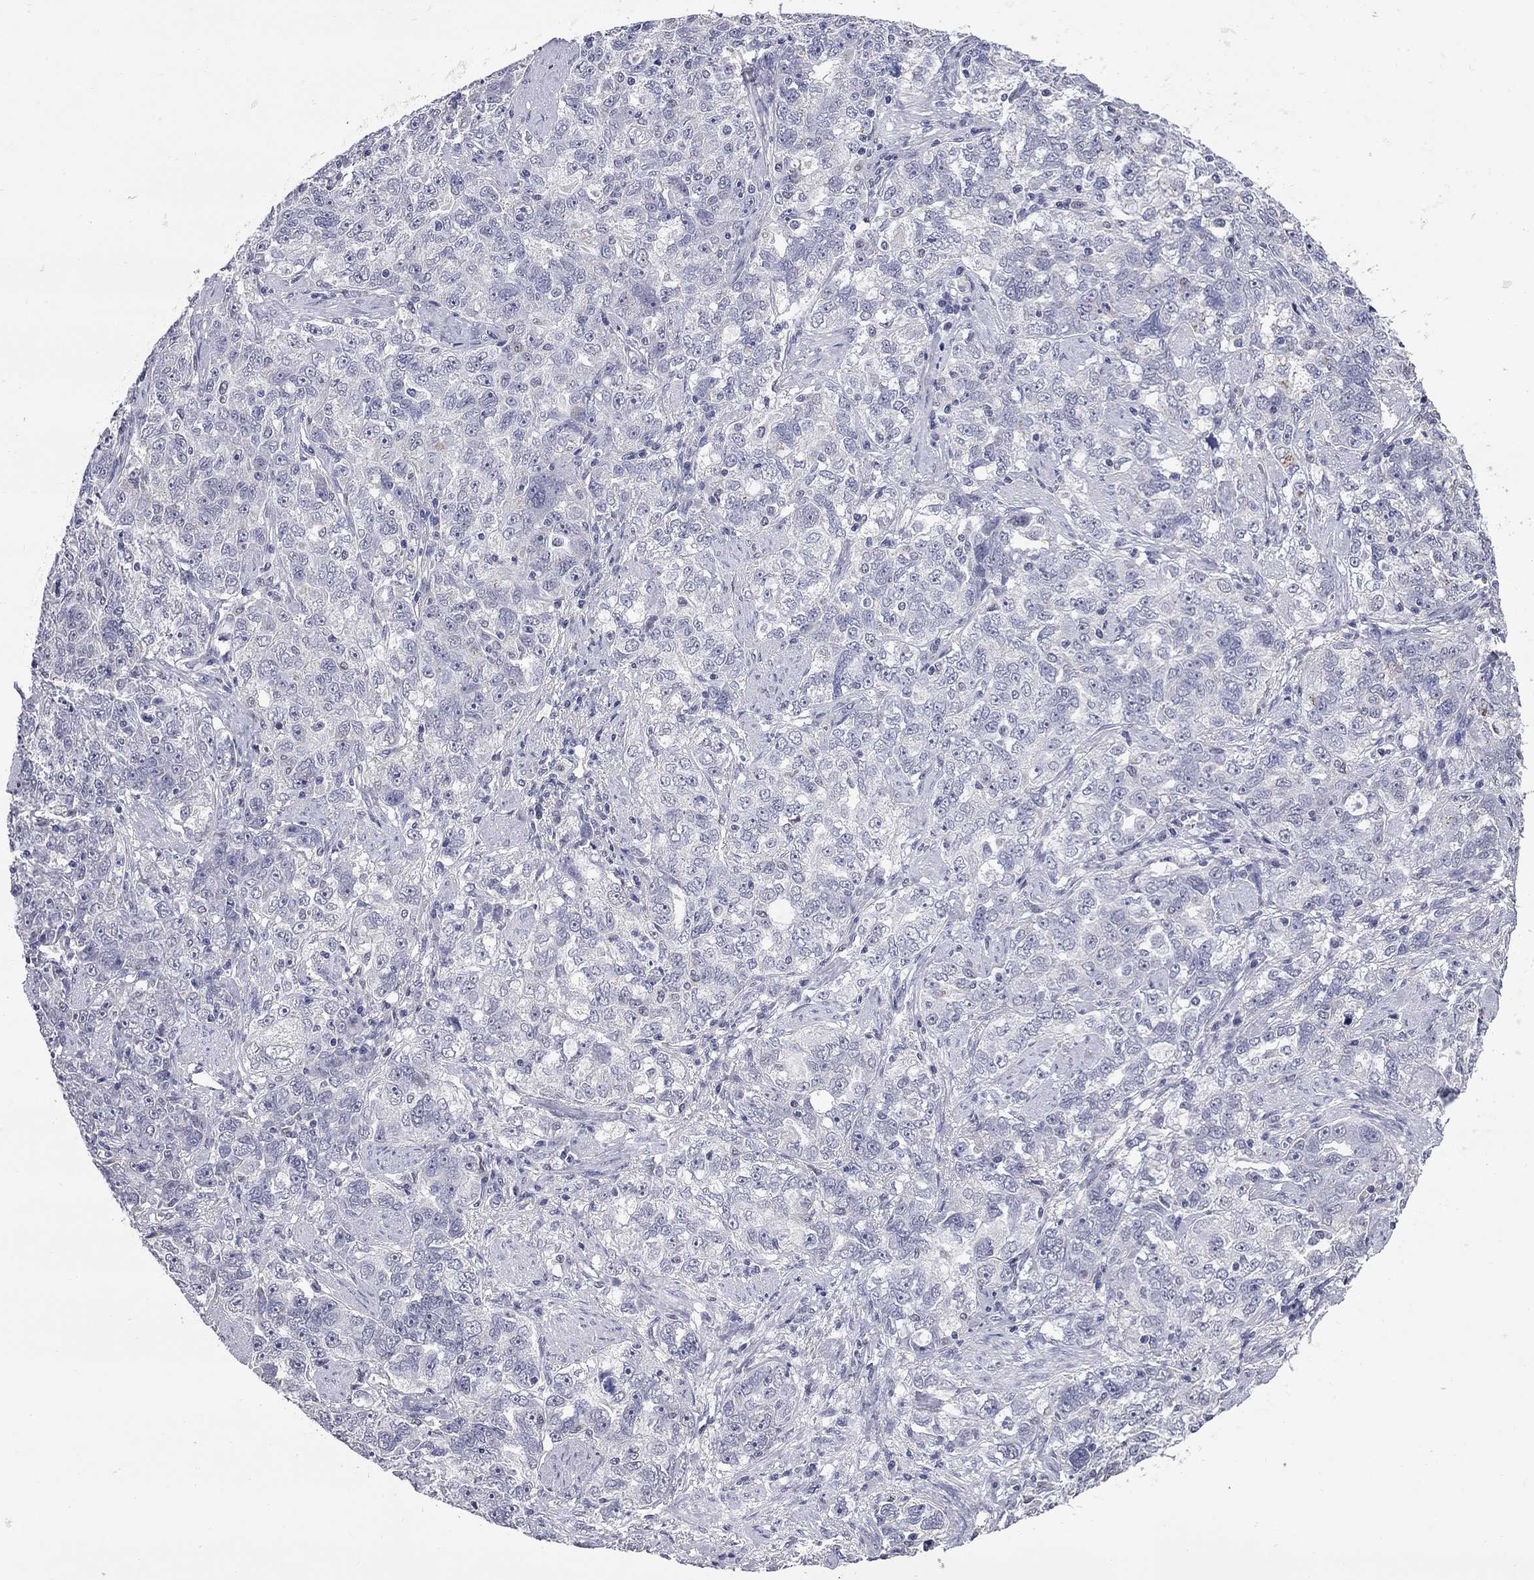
{"staining": {"intensity": "negative", "quantity": "none", "location": "none"}, "tissue": "ovarian cancer", "cell_type": "Tumor cells", "image_type": "cancer", "snomed": [{"axis": "morphology", "description": "Cystadenocarcinoma, serous, NOS"}, {"axis": "topography", "description": "Ovary"}], "caption": "Serous cystadenocarcinoma (ovarian) was stained to show a protein in brown. There is no significant expression in tumor cells. Nuclei are stained in blue.", "gene": "HTR4", "patient": {"sex": "female", "age": 51}}